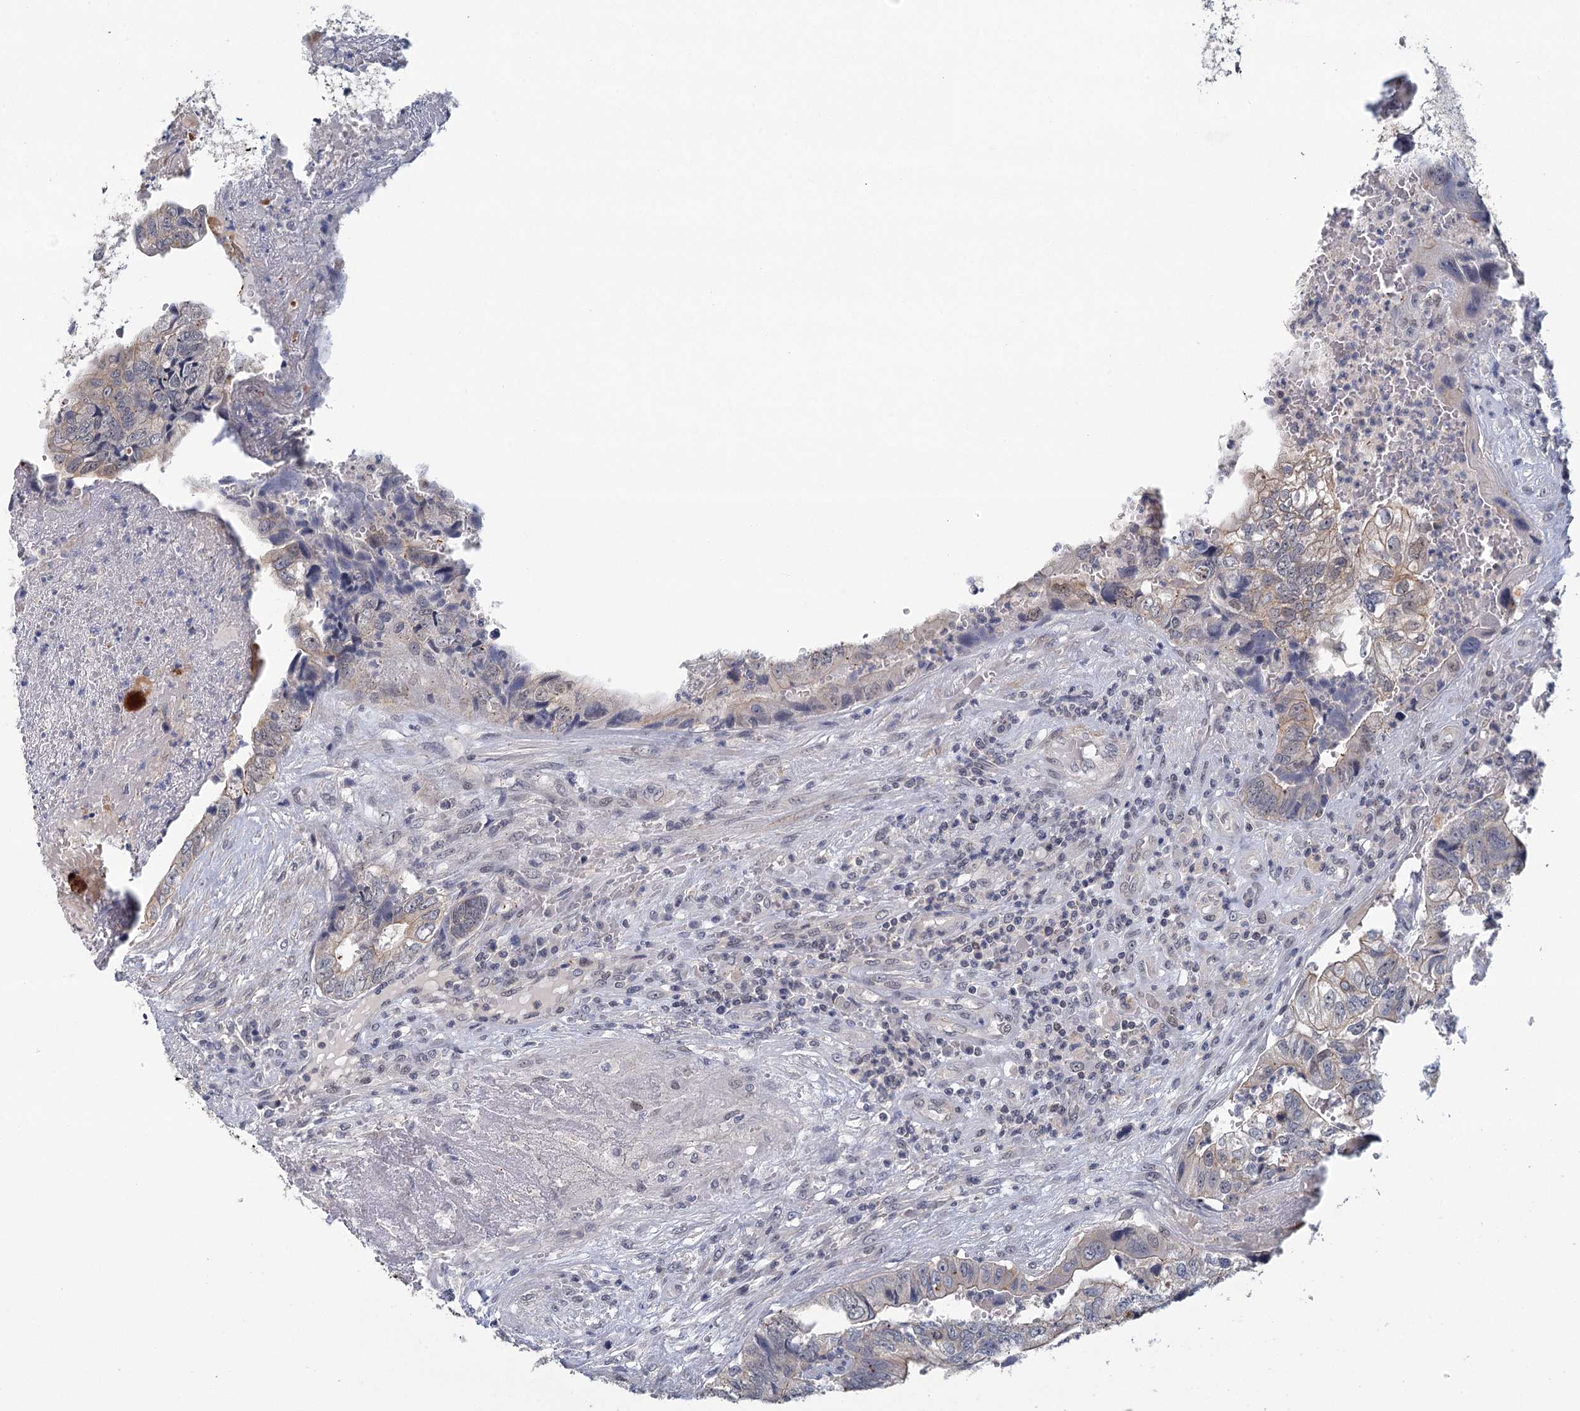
{"staining": {"intensity": "negative", "quantity": "none", "location": "none"}, "tissue": "colorectal cancer", "cell_type": "Tumor cells", "image_type": "cancer", "snomed": [{"axis": "morphology", "description": "Adenocarcinoma, NOS"}, {"axis": "topography", "description": "Colon"}], "caption": "Tumor cells are negative for protein expression in human colorectal cancer (adenocarcinoma).", "gene": "GPATCH11", "patient": {"sex": "female", "age": 67}}